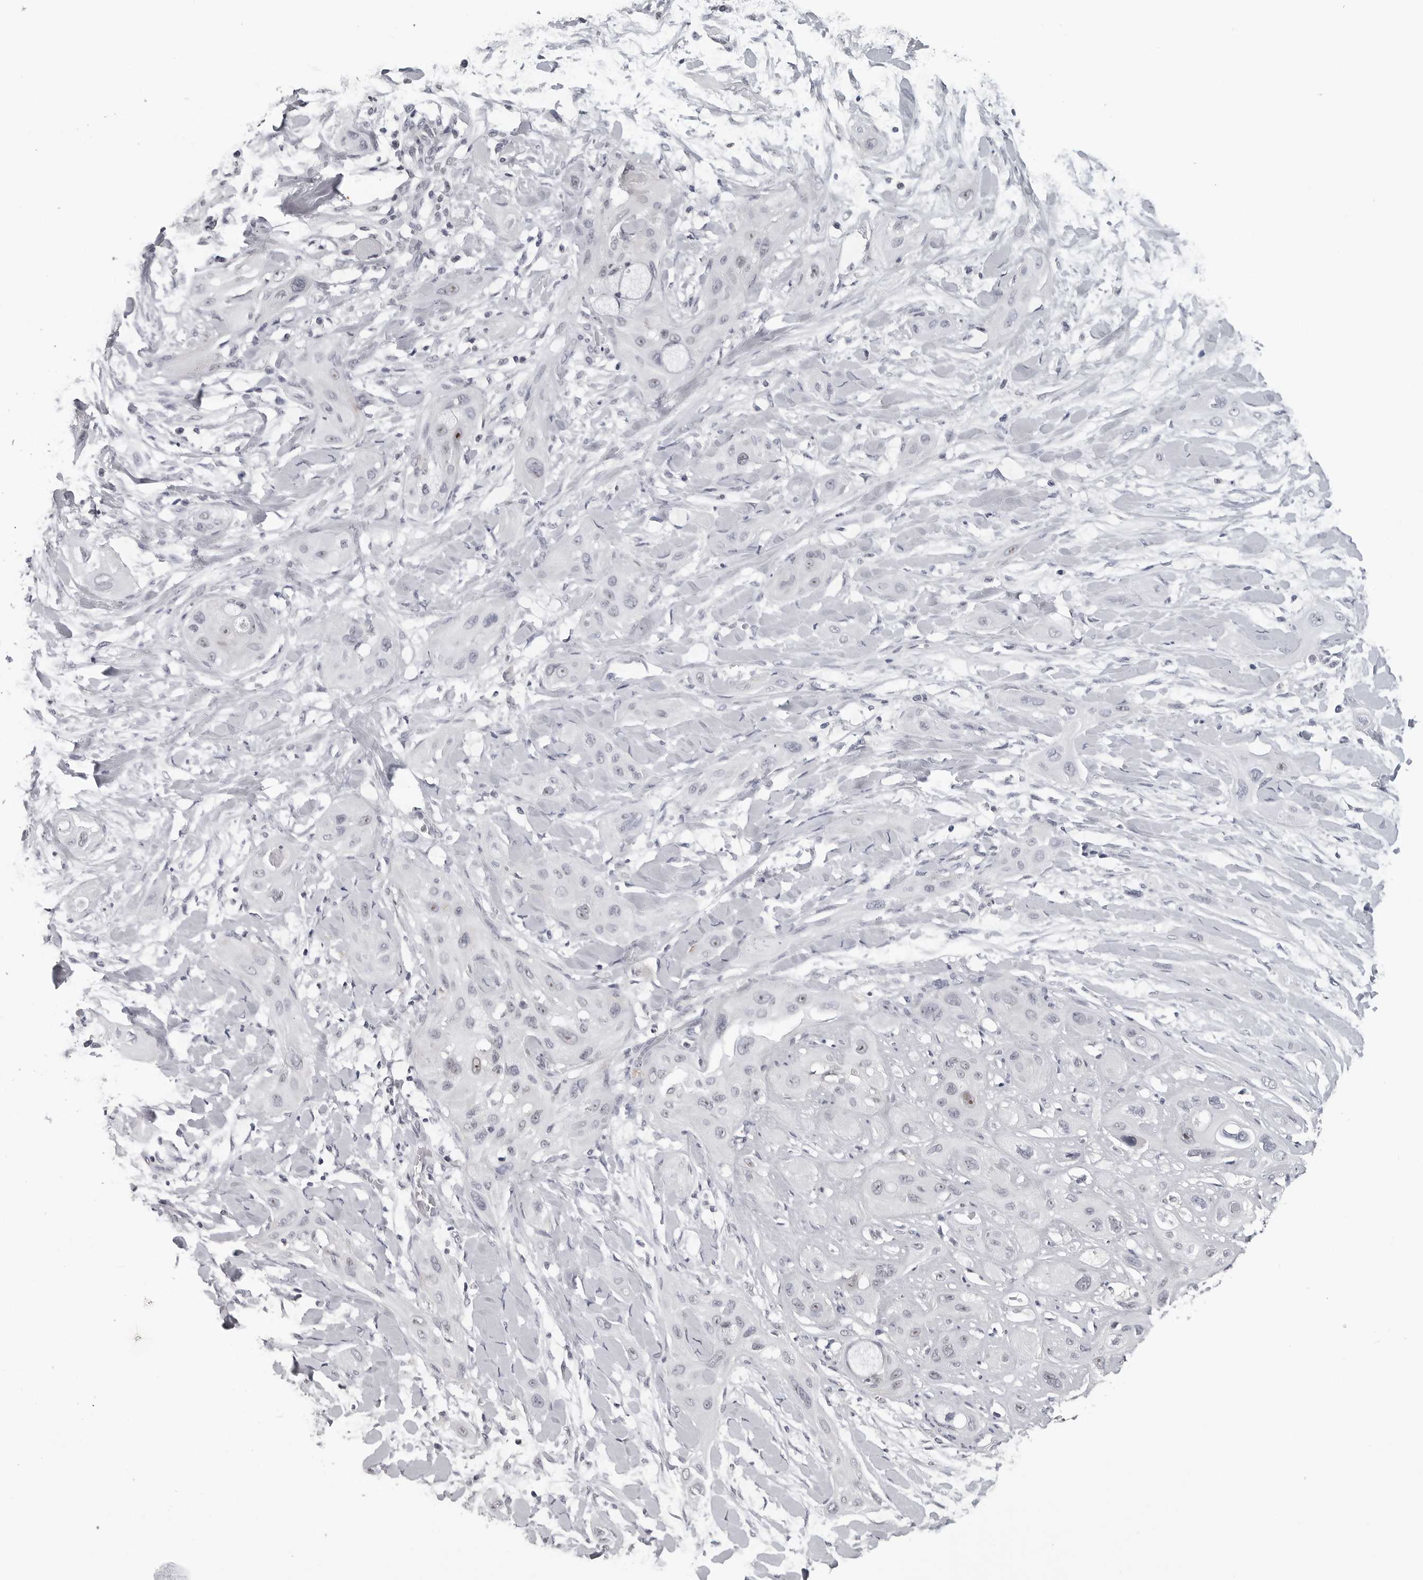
{"staining": {"intensity": "negative", "quantity": "none", "location": "none"}, "tissue": "lung cancer", "cell_type": "Tumor cells", "image_type": "cancer", "snomed": [{"axis": "morphology", "description": "Squamous cell carcinoma, NOS"}, {"axis": "topography", "description": "Lung"}], "caption": "This is a photomicrograph of immunohistochemistry (IHC) staining of lung squamous cell carcinoma, which shows no positivity in tumor cells.", "gene": "DDX54", "patient": {"sex": "female", "age": 47}}